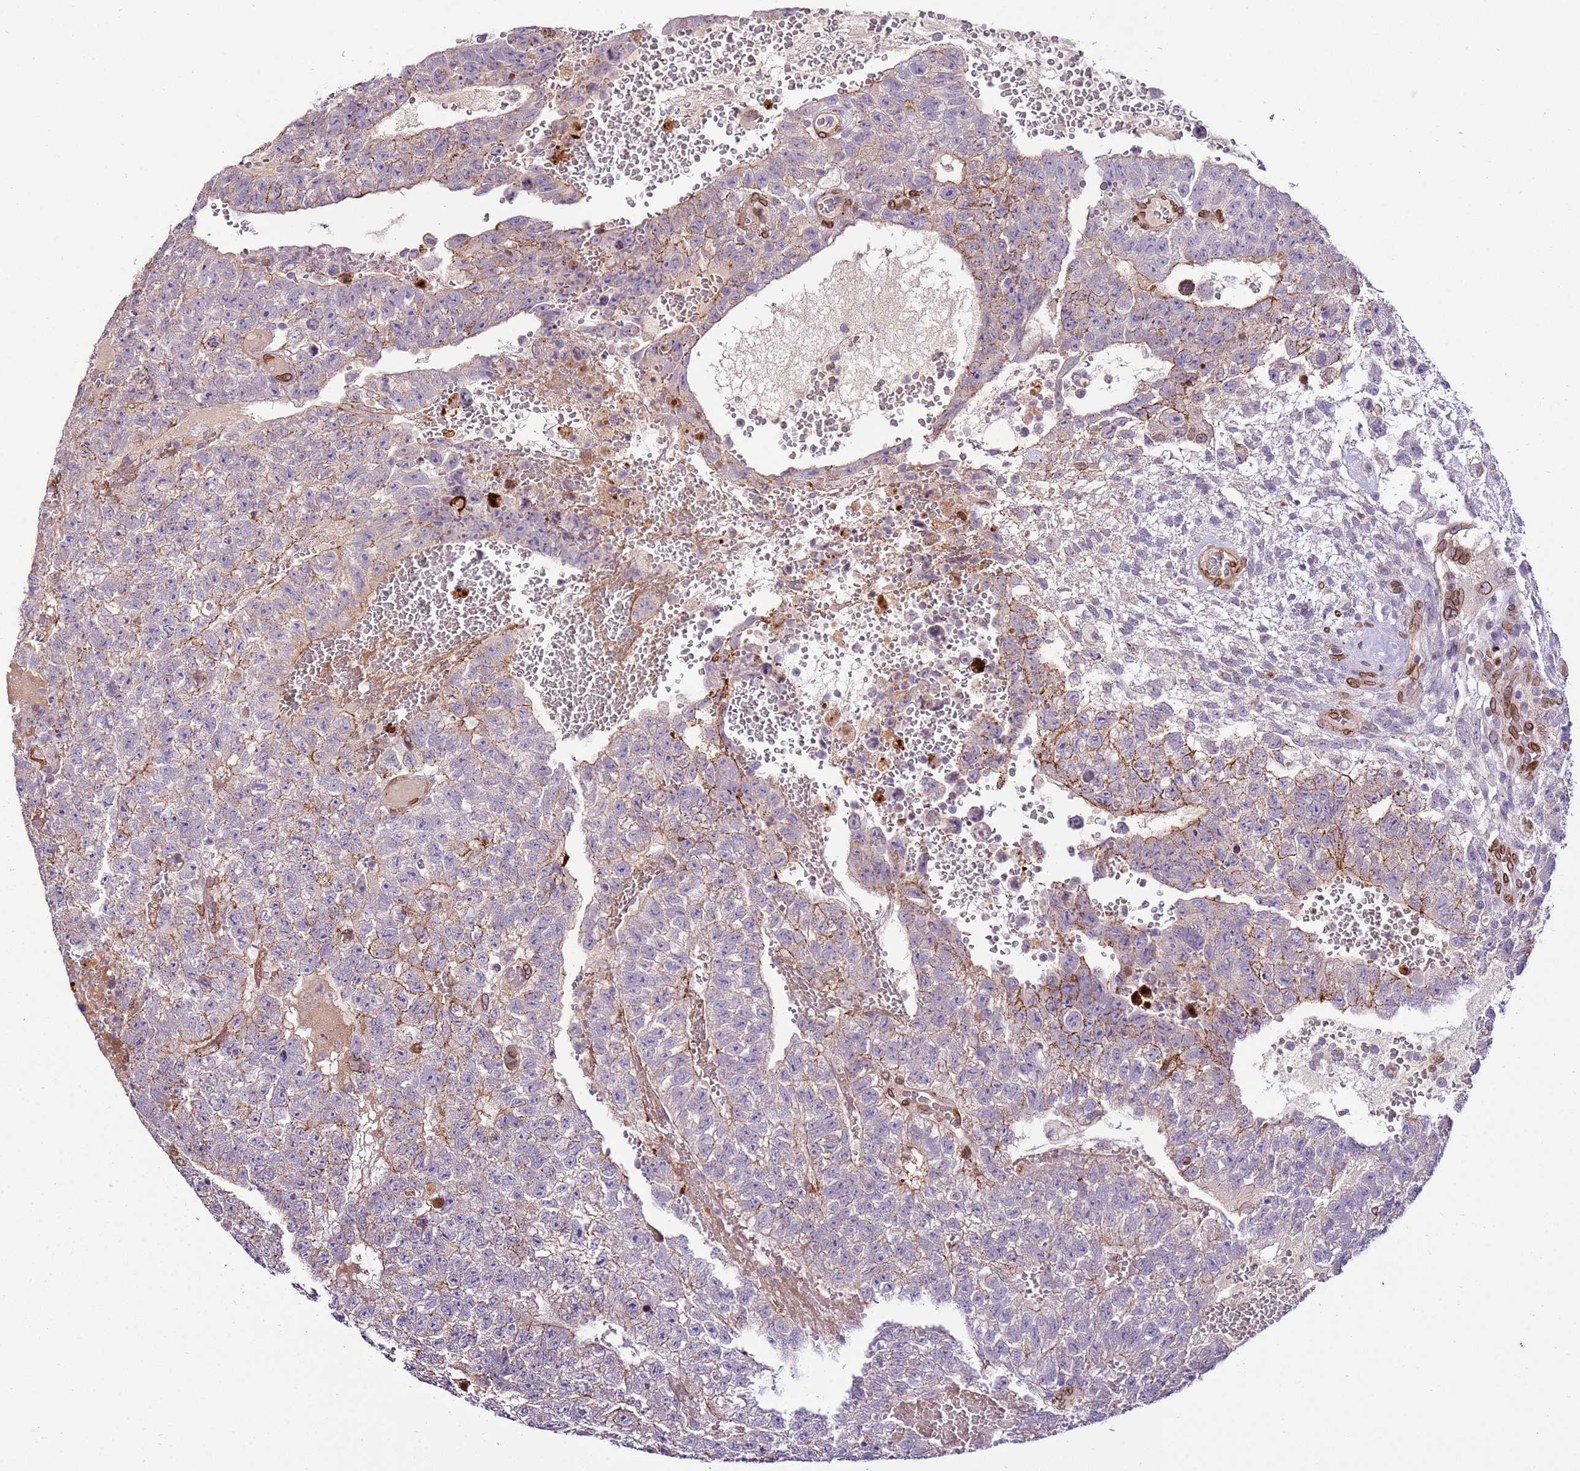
{"staining": {"intensity": "moderate", "quantity": "<25%", "location": "cytoplasmic/membranous"}, "tissue": "testis cancer", "cell_type": "Tumor cells", "image_type": "cancer", "snomed": [{"axis": "morphology", "description": "Carcinoma, Embryonal, NOS"}, {"axis": "topography", "description": "Testis"}], "caption": "High-magnification brightfield microscopy of testis cancer (embryonal carcinoma) stained with DAB (3,3'-diaminobenzidine) (brown) and counterstained with hematoxylin (blue). tumor cells exhibit moderate cytoplasmic/membranous staining is present in approximately<25% of cells.", "gene": "TMEM47", "patient": {"sex": "male", "age": 26}}